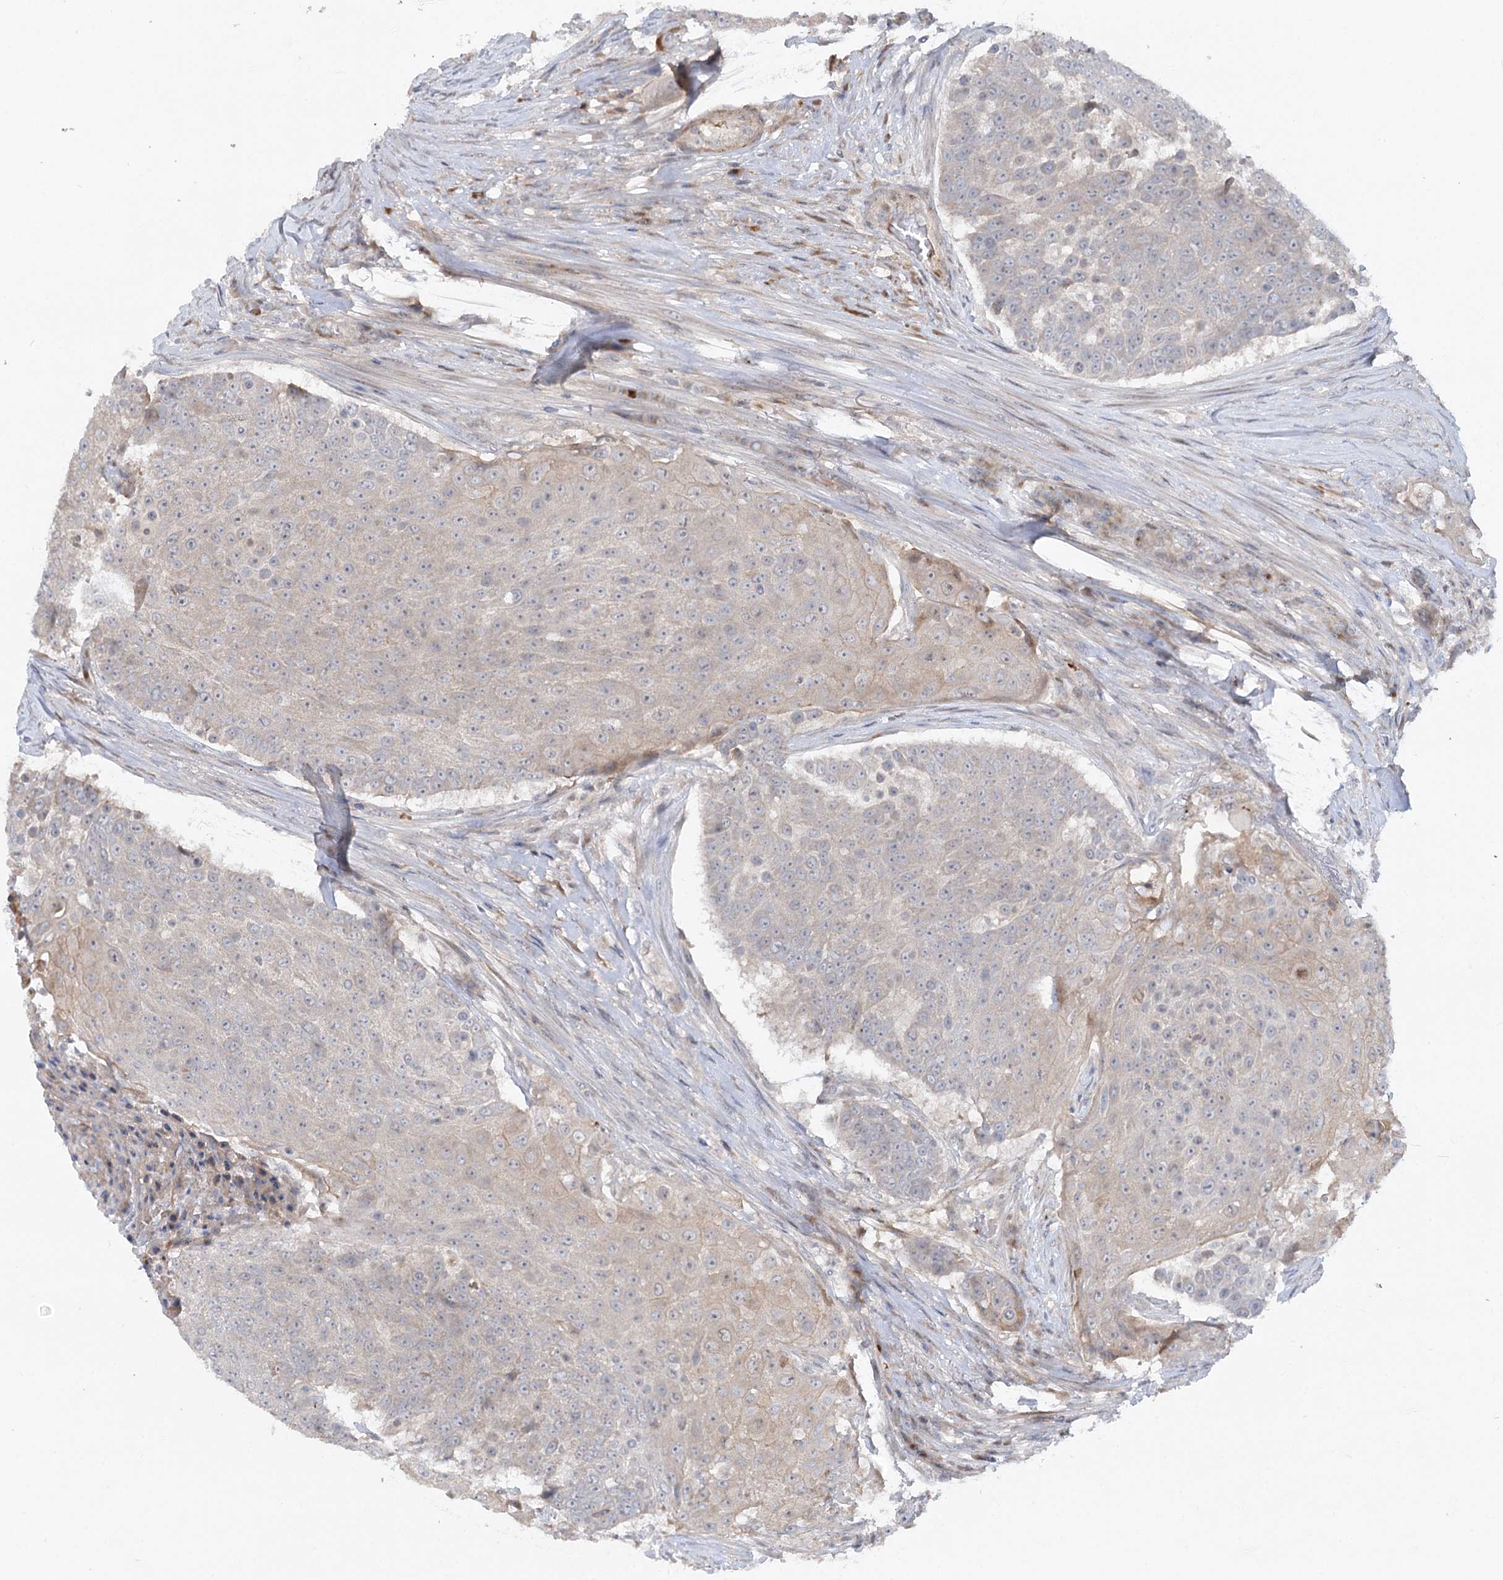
{"staining": {"intensity": "weak", "quantity": "<25%", "location": "cytoplasmic/membranous"}, "tissue": "urothelial cancer", "cell_type": "Tumor cells", "image_type": "cancer", "snomed": [{"axis": "morphology", "description": "Urothelial carcinoma, High grade"}, {"axis": "topography", "description": "Urinary bladder"}], "caption": "Protein analysis of urothelial carcinoma (high-grade) shows no significant expression in tumor cells.", "gene": "FGF19", "patient": {"sex": "female", "age": 63}}